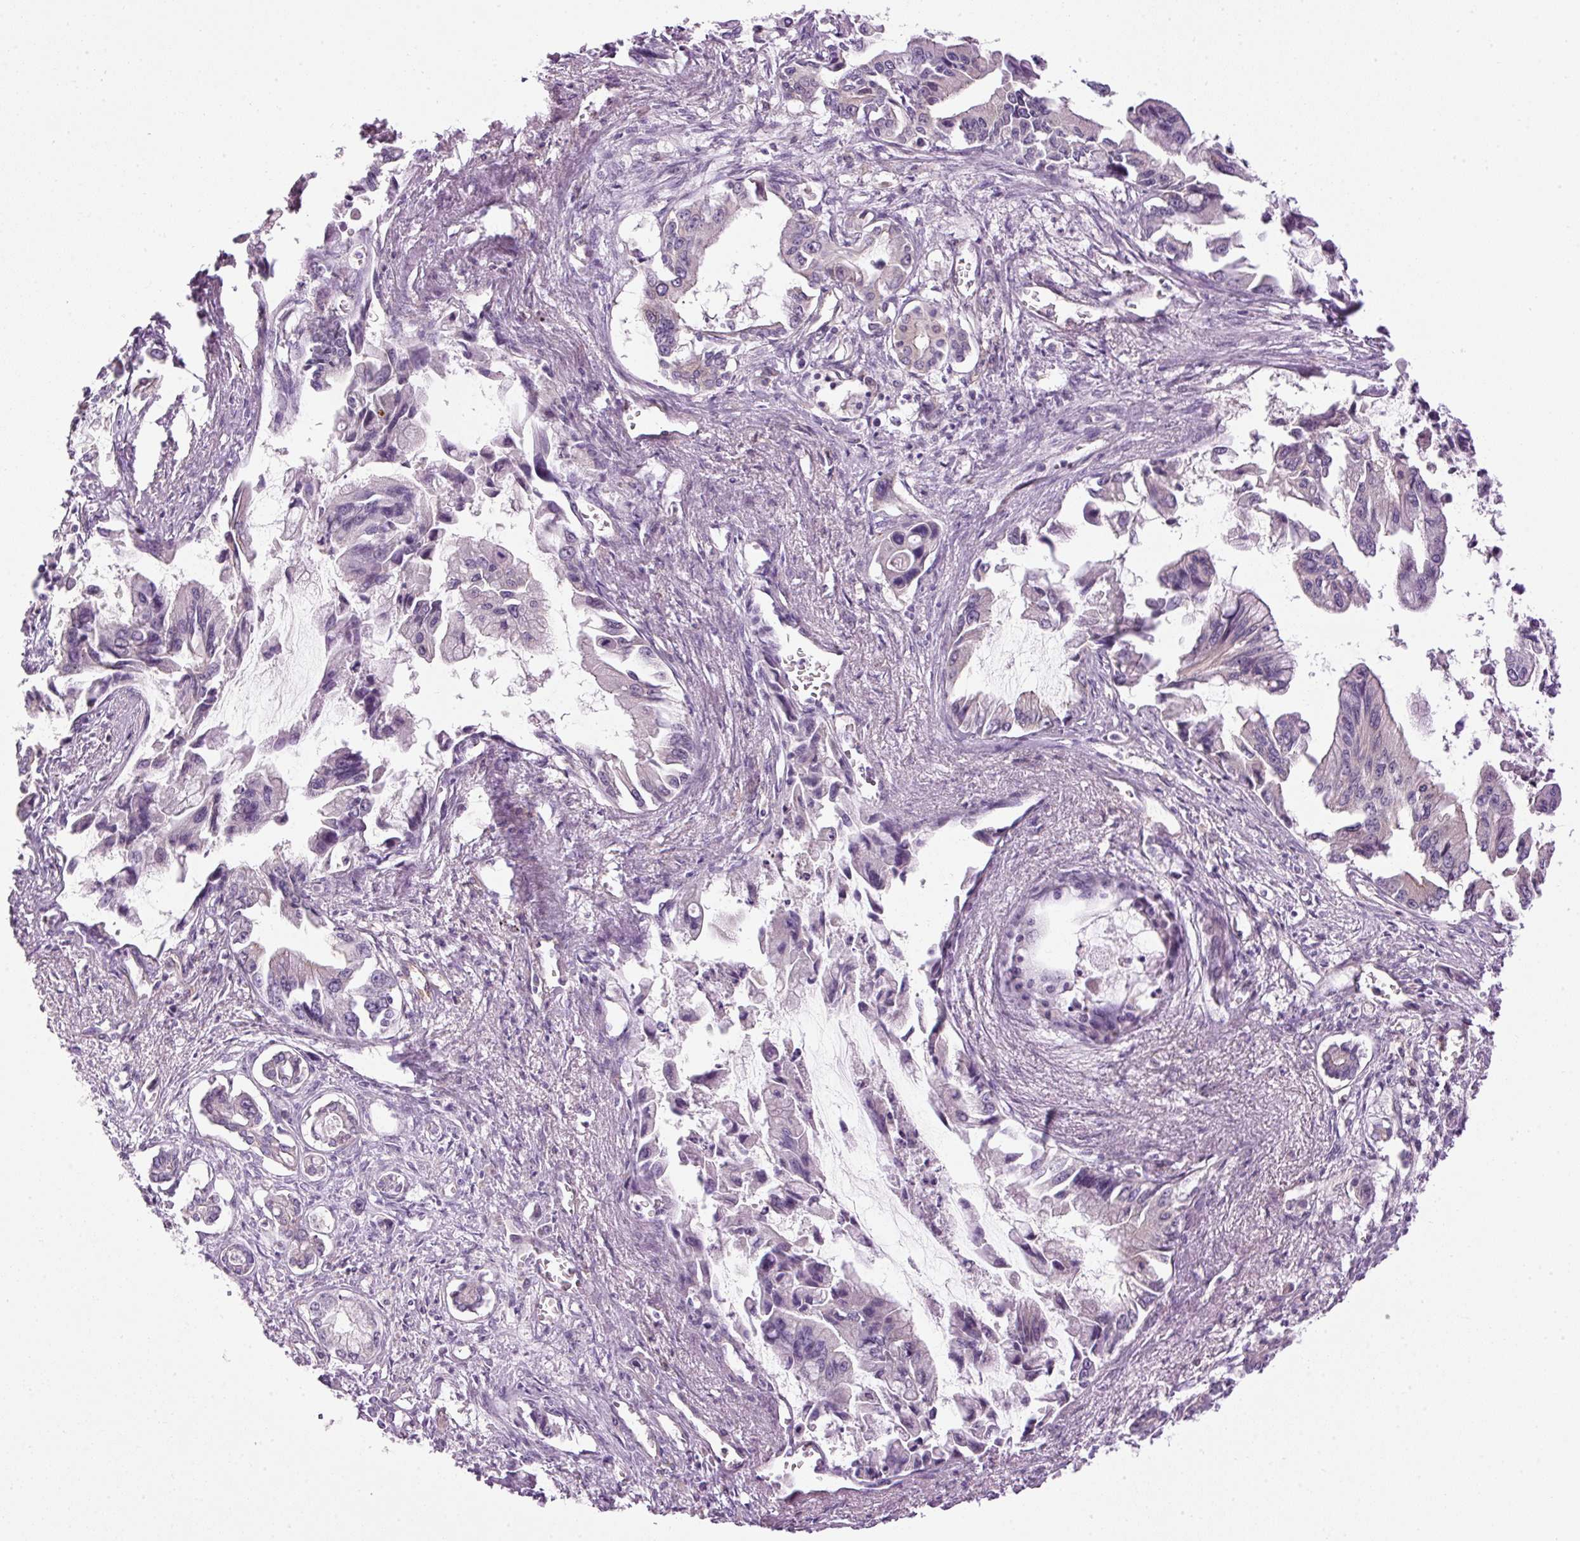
{"staining": {"intensity": "negative", "quantity": "none", "location": "none"}, "tissue": "pancreatic cancer", "cell_type": "Tumor cells", "image_type": "cancer", "snomed": [{"axis": "morphology", "description": "Adenocarcinoma, NOS"}, {"axis": "topography", "description": "Pancreas"}], "caption": "Image shows no significant protein expression in tumor cells of pancreatic adenocarcinoma. The staining was performed using DAB to visualize the protein expression in brown, while the nuclei were stained in blue with hematoxylin (Magnification: 20x).", "gene": "MZT2B", "patient": {"sex": "male", "age": 84}}